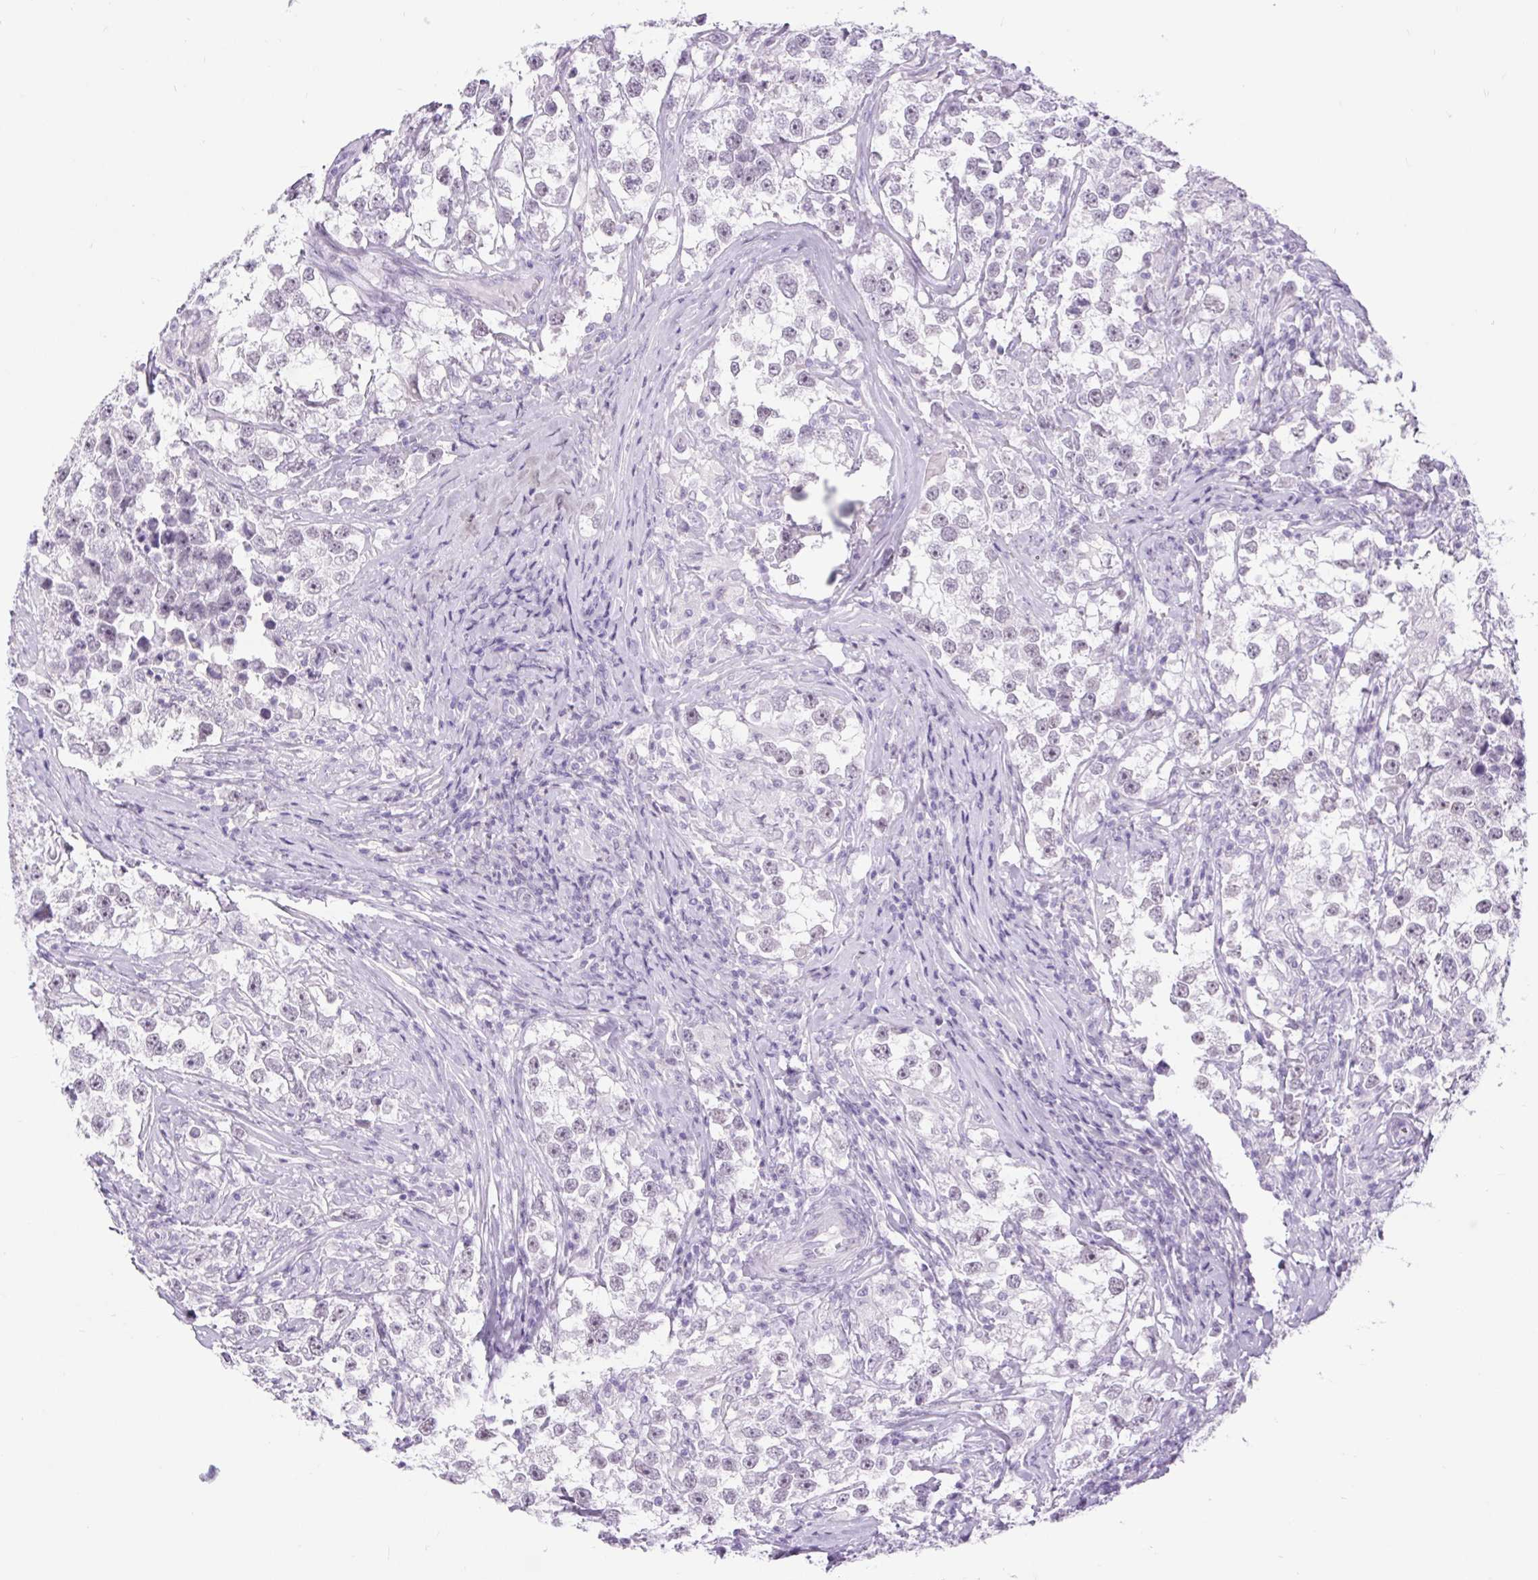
{"staining": {"intensity": "negative", "quantity": "none", "location": "none"}, "tissue": "testis cancer", "cell_type": "Tumor cells", "image_type": "cancer", "snomed": [{"axis": "morphology", "description": "Seminoma, NOS"}, {"axis": "topography", "description": "Testis"}], "caption": "The image reveals no significant expression in tumor cells of testis cancer (seminoma).", "gene": "BCAS1", "patient": {"sex": "male", "age": 46}}